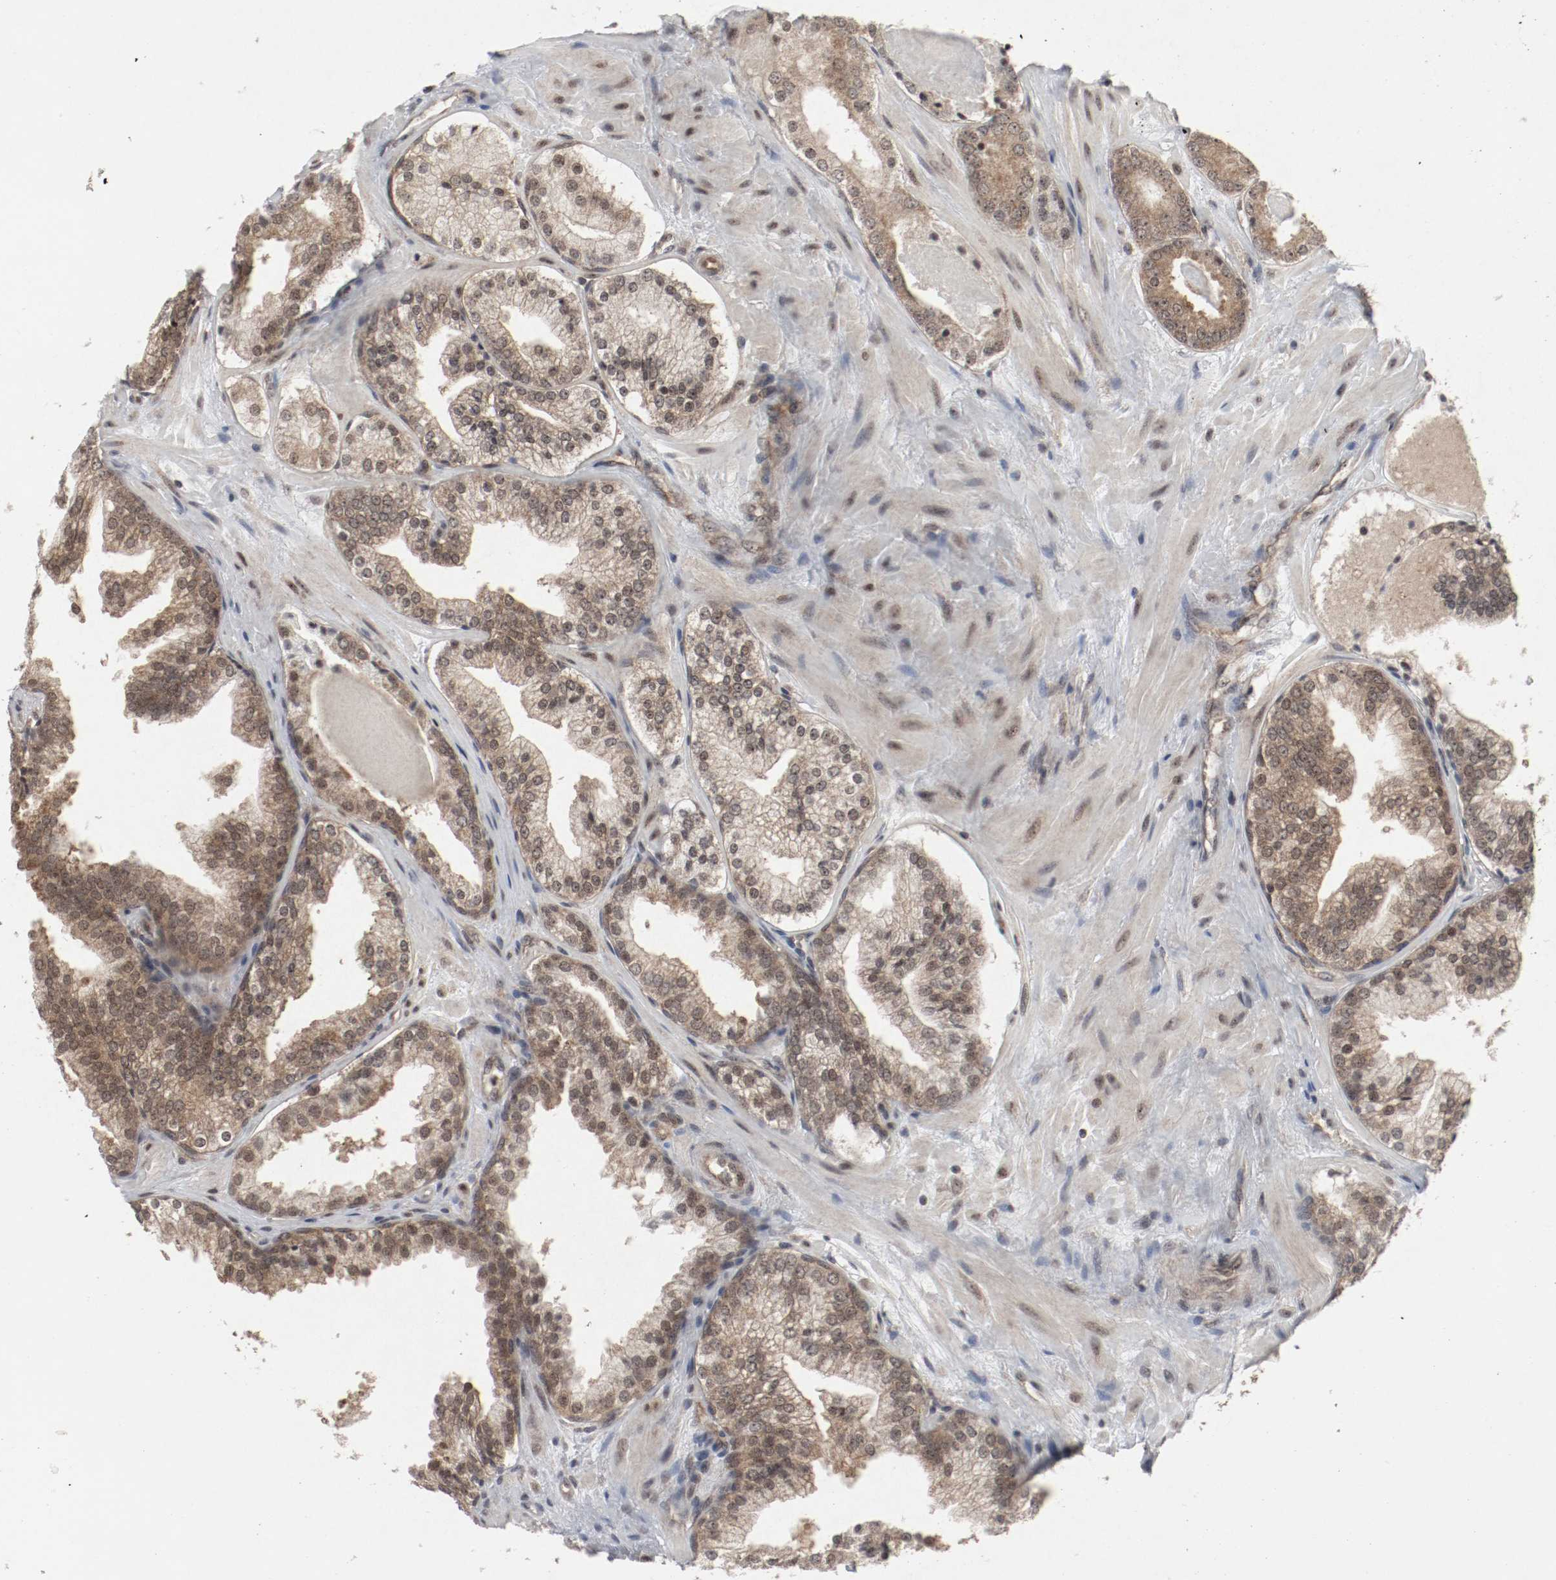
{"staining": {"intensity": "moderate", "quantity": ">75%", "location": "cytoplasmic/membranous,nuclear"}, "tissue": "prostate cancer", "cell_type": "Tumor cells", "image_type": "cancer", "snomed": [{"axis": "morphology", "description": "Adenocarcinoma, High grade"}, {"axis": "topography", "description": "Prostate"}], "caption": "Moderate cytoplasmic/membranous and nuclear positivity is present in about >75% of tumor cells in prostate cancer (high-grade adenocarcinoma). The protein is shown in brown color, while the nuclei are stained blue.", "gene": "CSNK2B", "patient": {"sex": "male", "age": 68}}